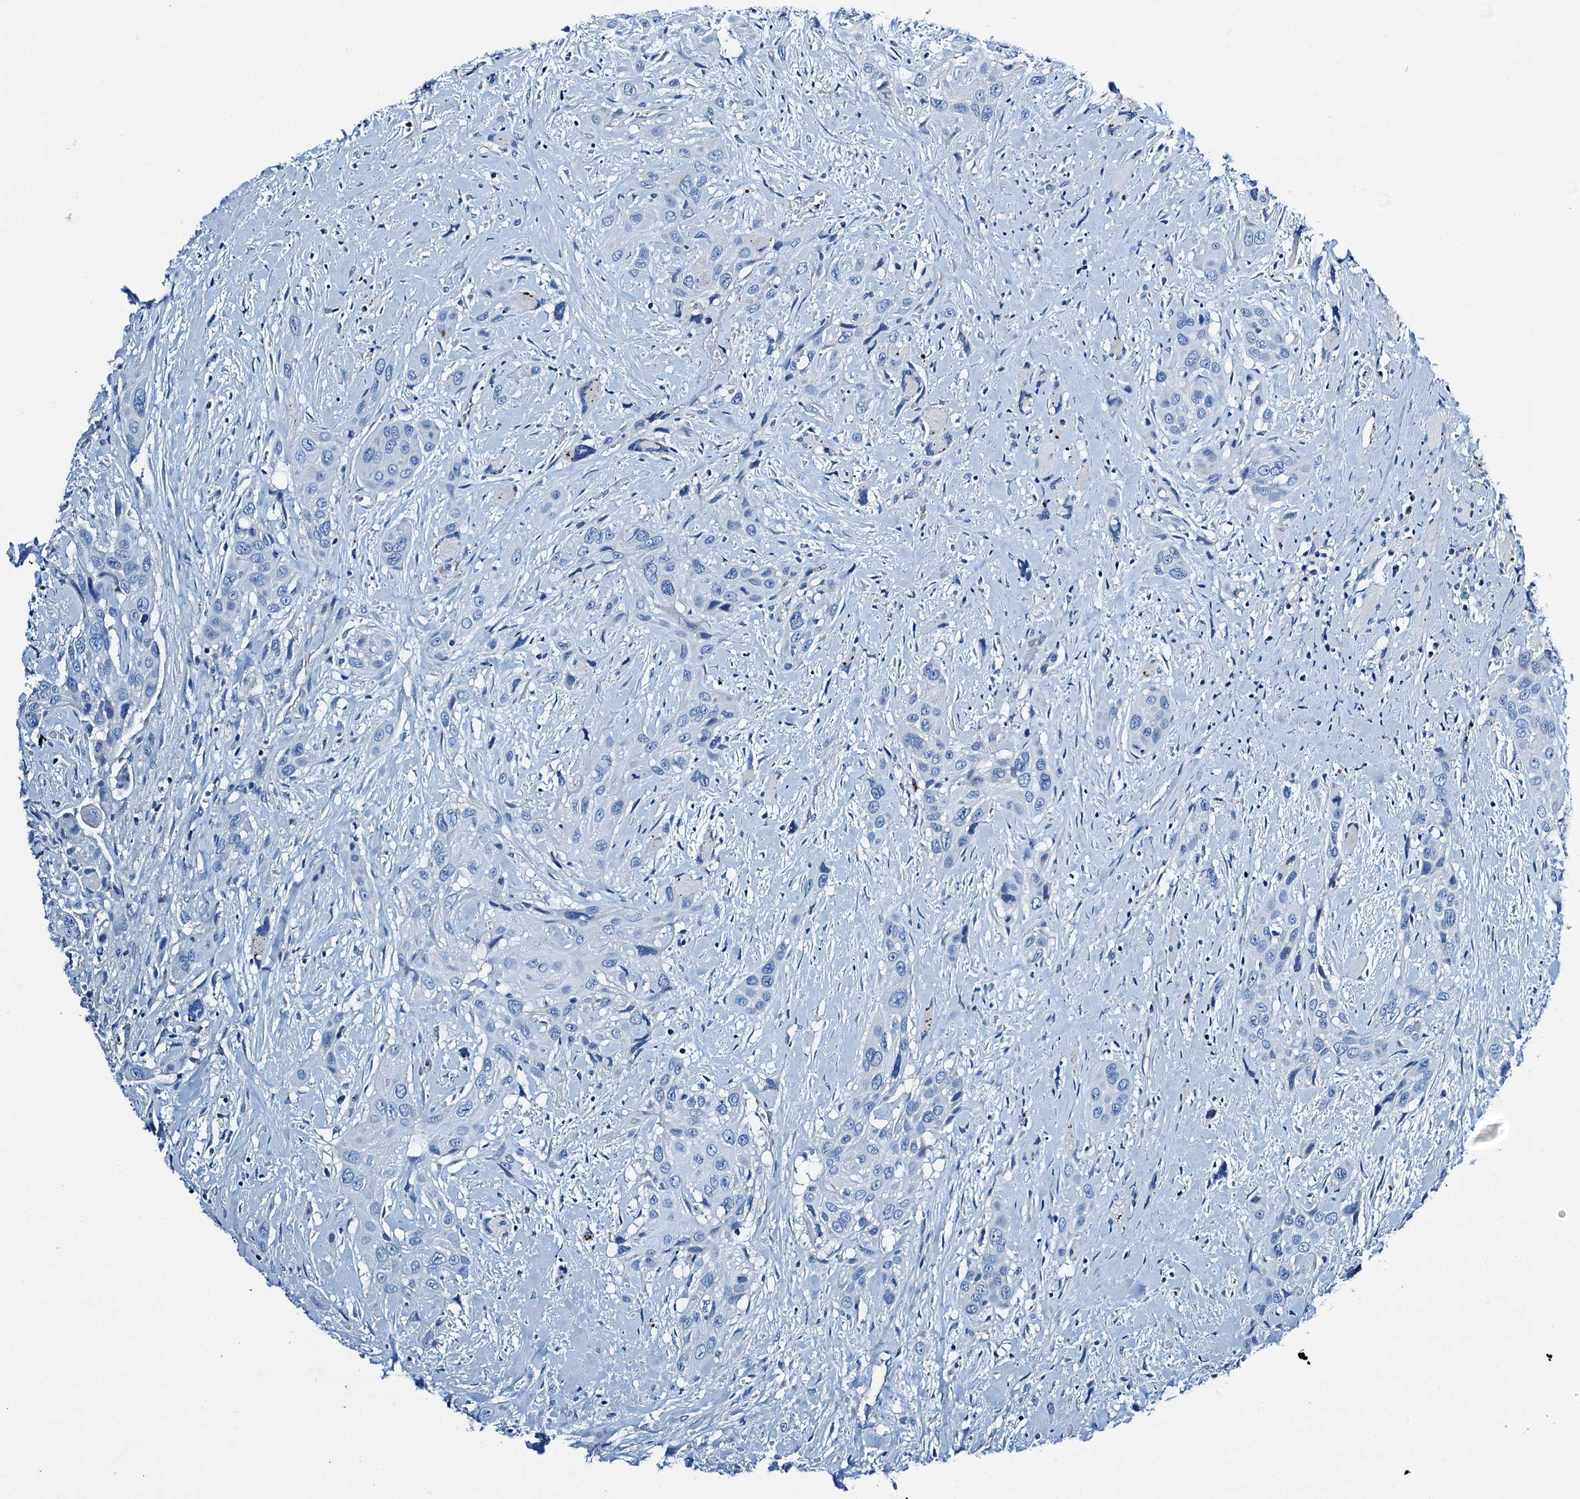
{"staining": {"intensity": "negative", "quantity": "none", "location": "none"}, "tissue": "head and neck cancer", "cell_type": "Tumor cells", "image_type": "cancer", "snomed": [{"axis": "morphology", "description": "Squamous cell carcinoma, NOS"}, {"axis": "topography", "description": "Head-Neck"}], "caption": "Head and neck squamous cell carcinoma stained for a protein using IHC reveals no positivity tumor cells.", "gene": "C1QTNF4", "patient": {"sex": "male", "age": 81}}